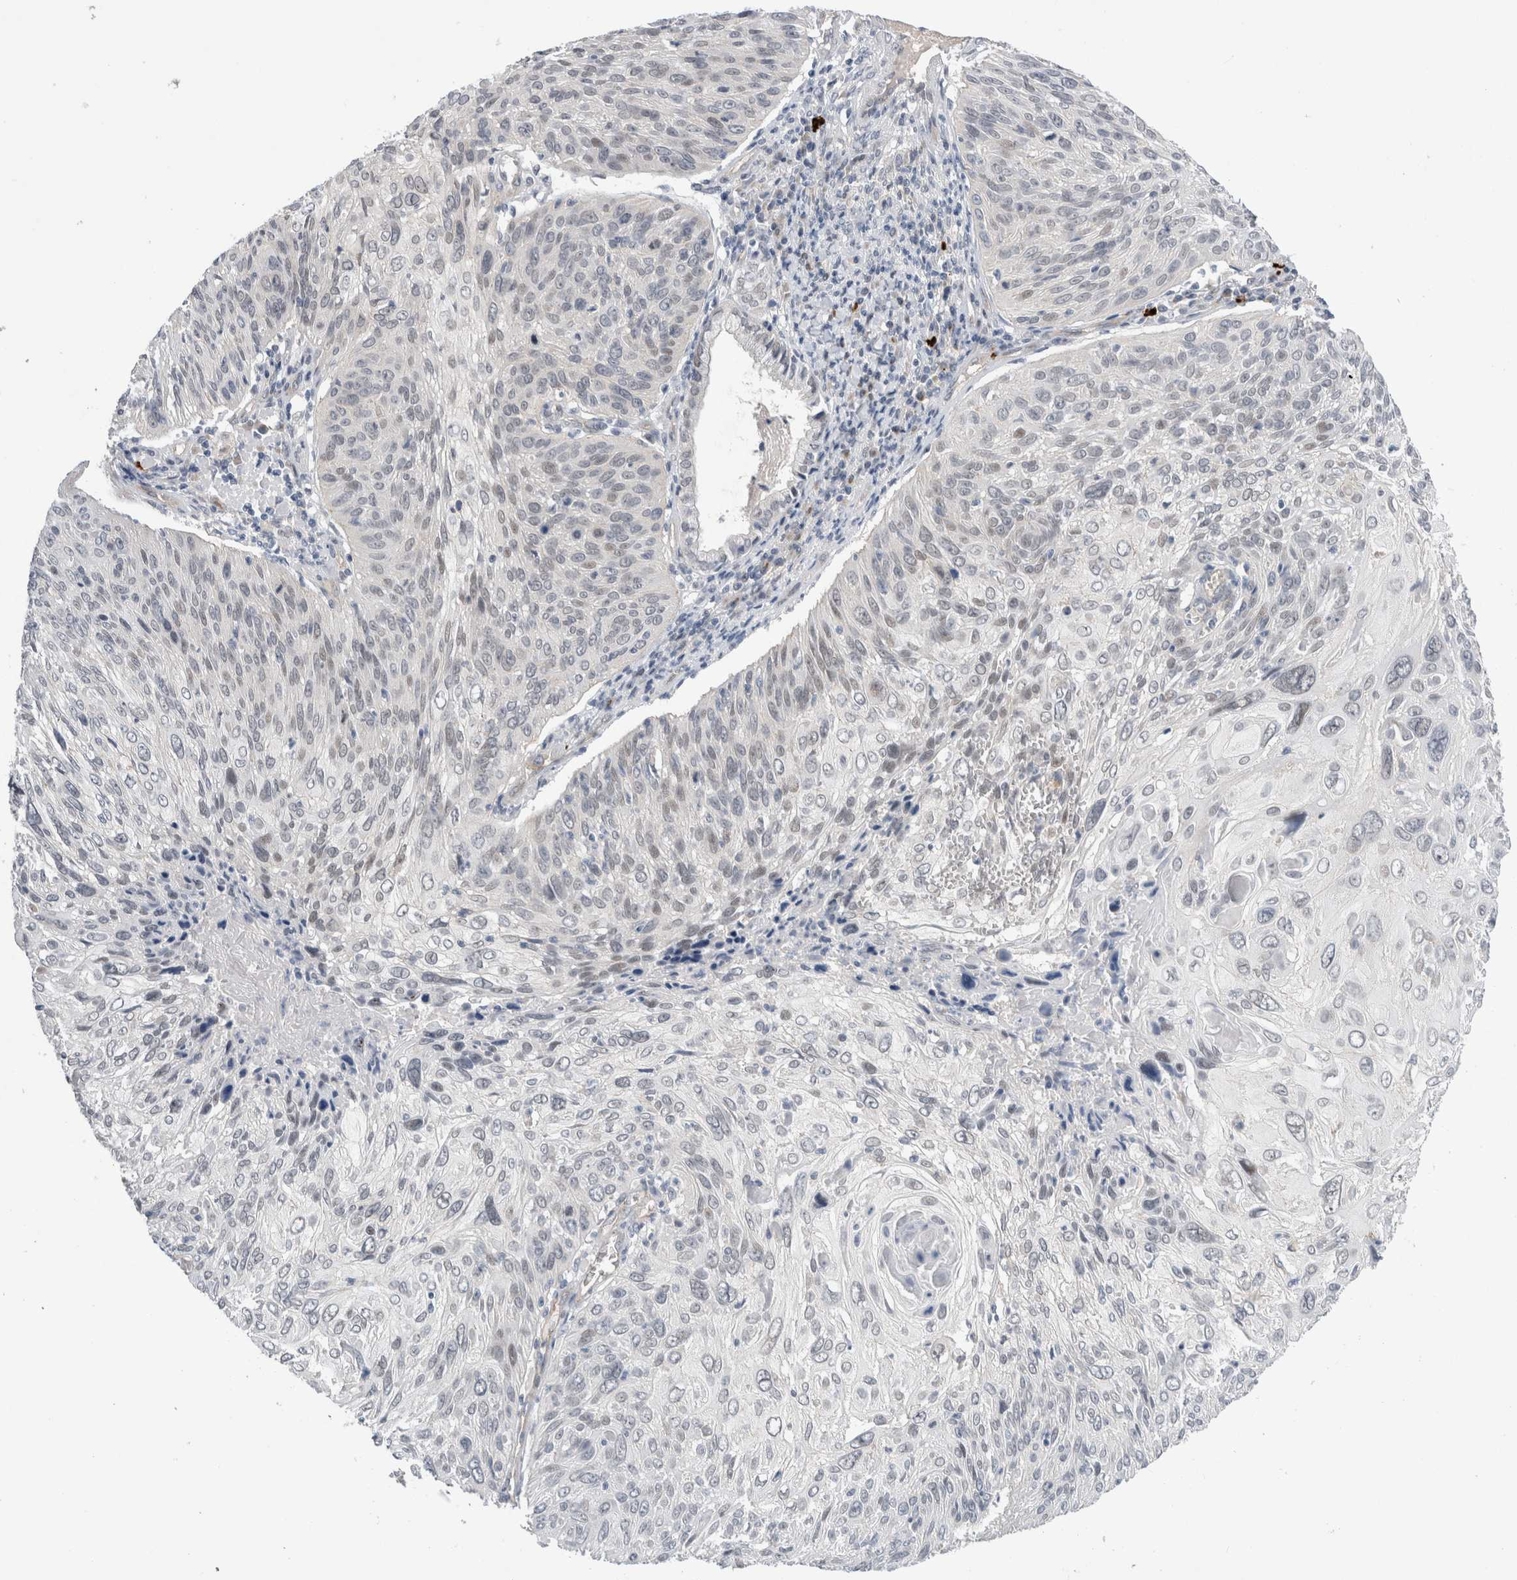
{"staining": {"intensity": "weak", "quantity": "<25%", "location": "nuclear"}, "tissue": "cervical cancer", "cell_type": "Tumor cells", "image_type": "cancer", "snomed": [{"axis": "morphology", "description": "Squamous cell carcinoma, NOS"}, {"axis": "topography", "description": "Cervix"}], "caption": "DAB immunohistochemical staining of human cervical cancer (squamous cell carcinoma) shows no significant staining in tumor cells.", "gene": "TAFA5", "patient": {"sex": "female", "age": 51}}